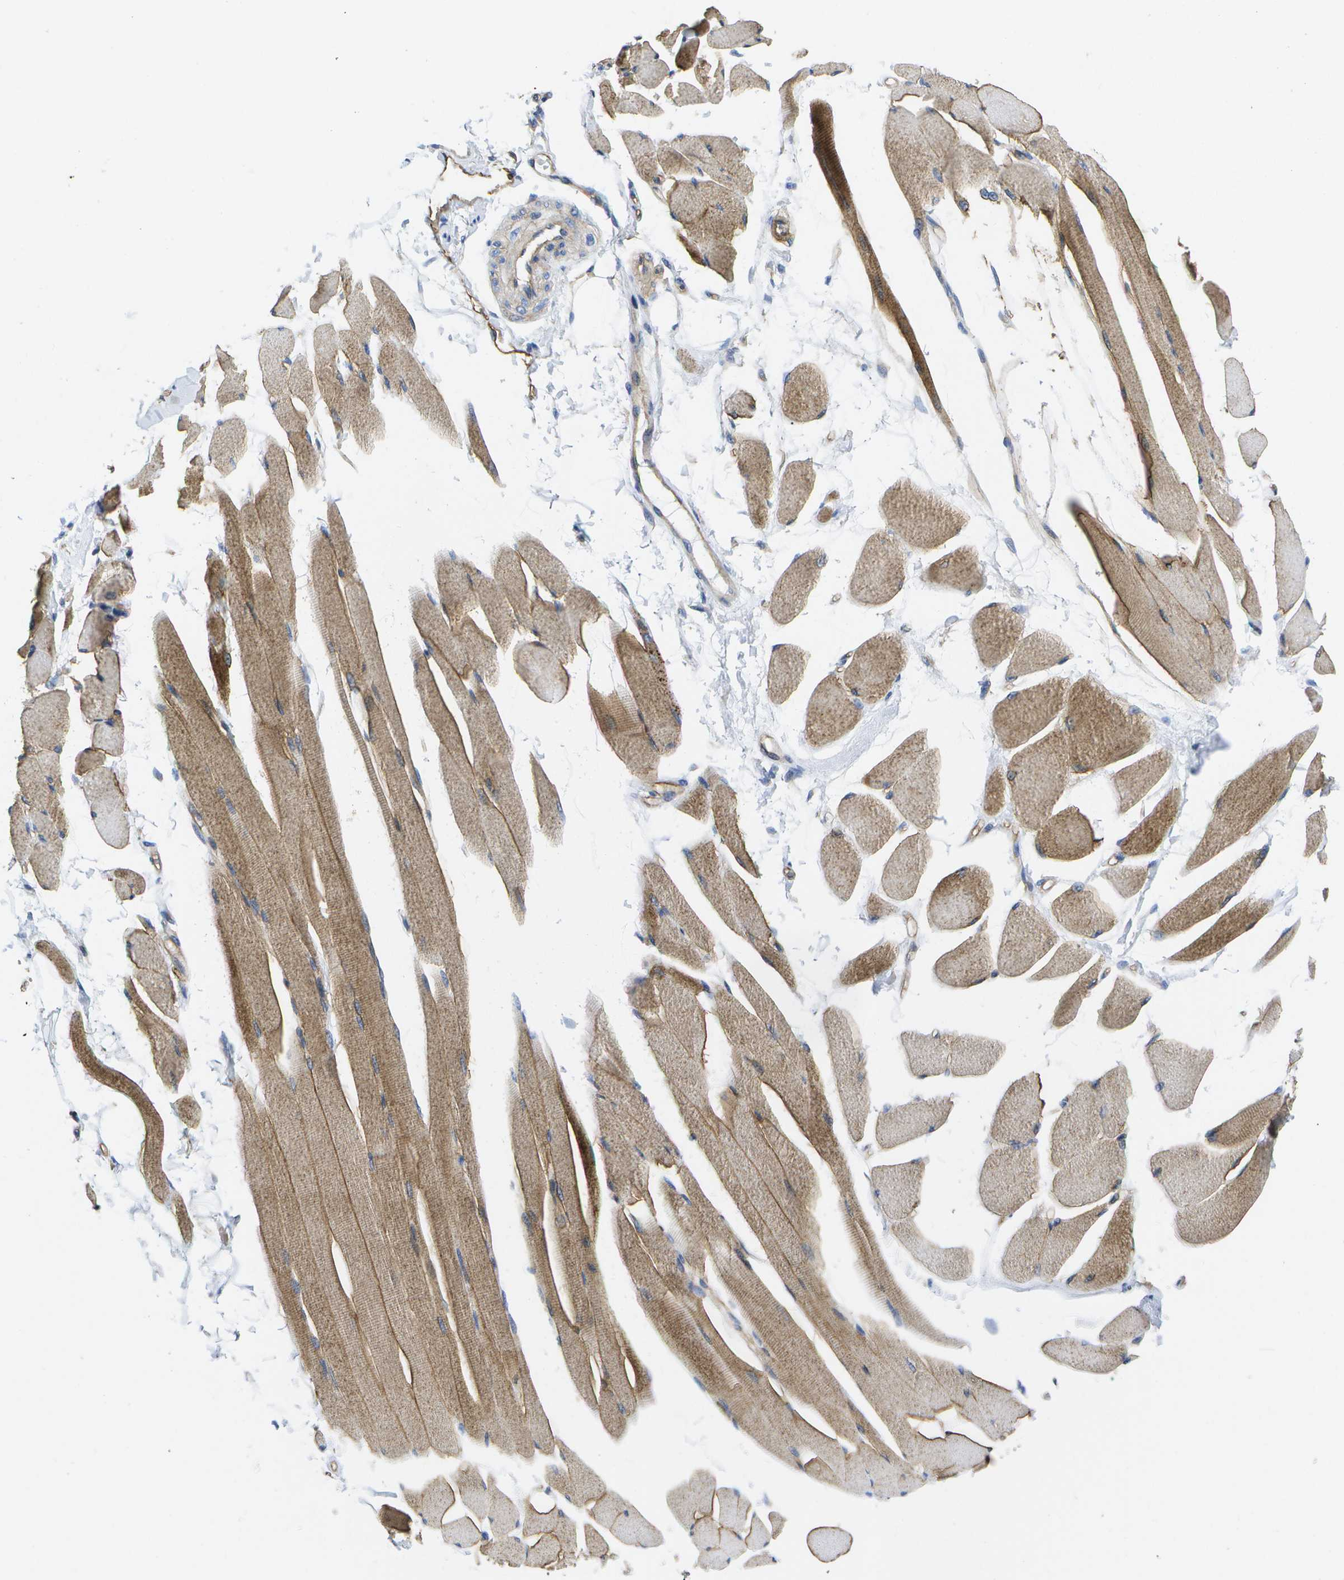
{"staining": {"intensity": "strong", "quantity": ">75%", "location": "cytoplasmic/membranous"}, "tissue": "skeletal muscle", "cell_type": "Myocytes", "image_type": "normal", "snomed": [{"axis": "morphology", "description": "Normal tissue, NOS"}, {"axis": "topography", "description": "Skeletal muscle"}, {"axis": "topography", "description": "Peripheral nerve tissue"}], "caption": "Protein expression analysis of benign human skeletal muscle reveals strong cytoplasmic/membranous positivity in approximately >75% of myocytes.", "gene": "DYSF", "patient": {"sex": "female", "age": 84}}